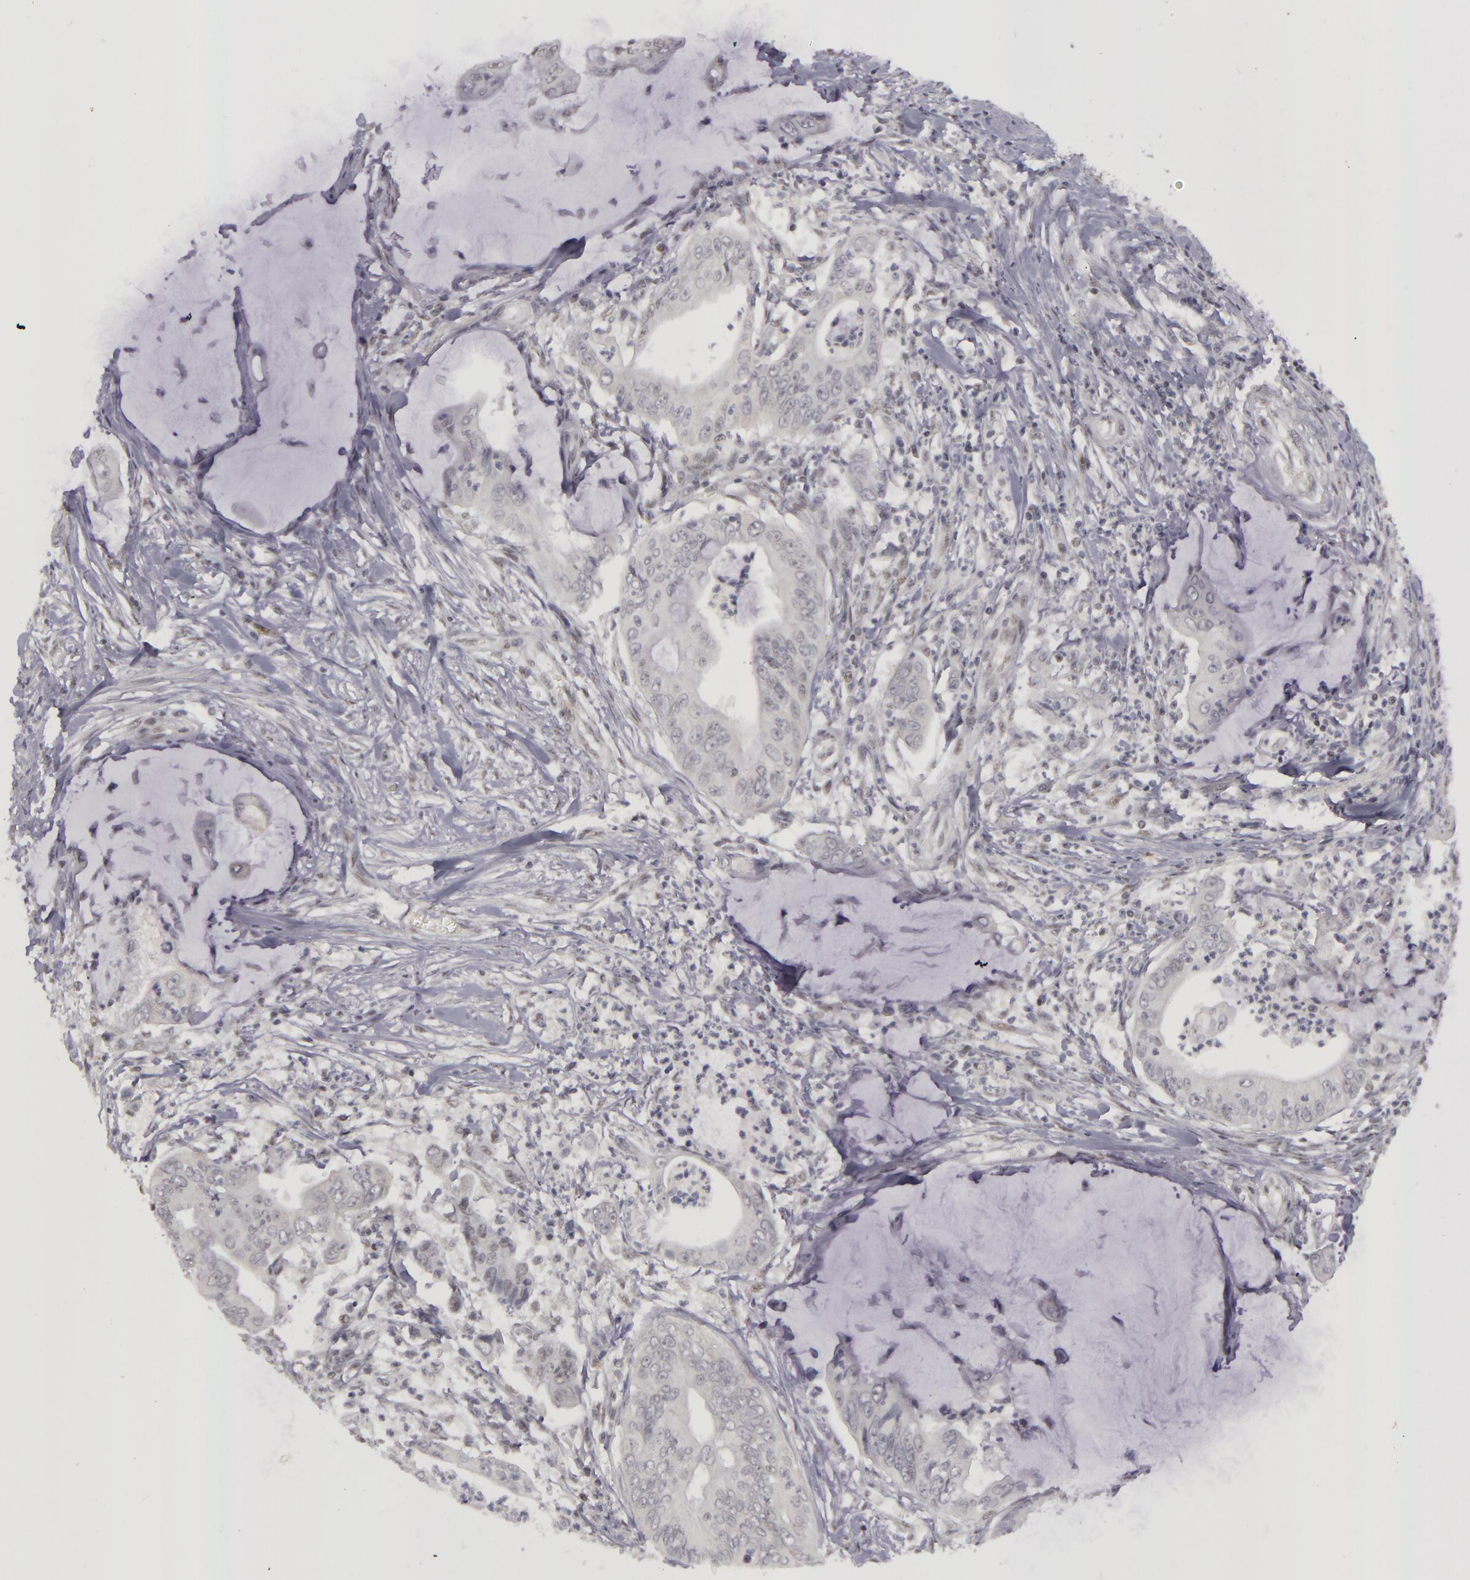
{"staining": {"intensity": "negative", "quantity": "none", "location": "none"}, "tissue": "stomach cancer", "cell_type": "Tumor cells", "image_type": "cancer", "snomed": [{"axis": "morphology", "description": "Adenocarcinoma, NOS"}, {"axis": "topography", "description": "Stomach, upper"}], "caption": "High power microscopy micrograph of an immunohistochemistry (IHC) image of adenocarcinoma (stomach), revealing no significant positivity in tumor cells.", "gene": "RRP7A", "patient": {"sex": "male", "age": 80}}